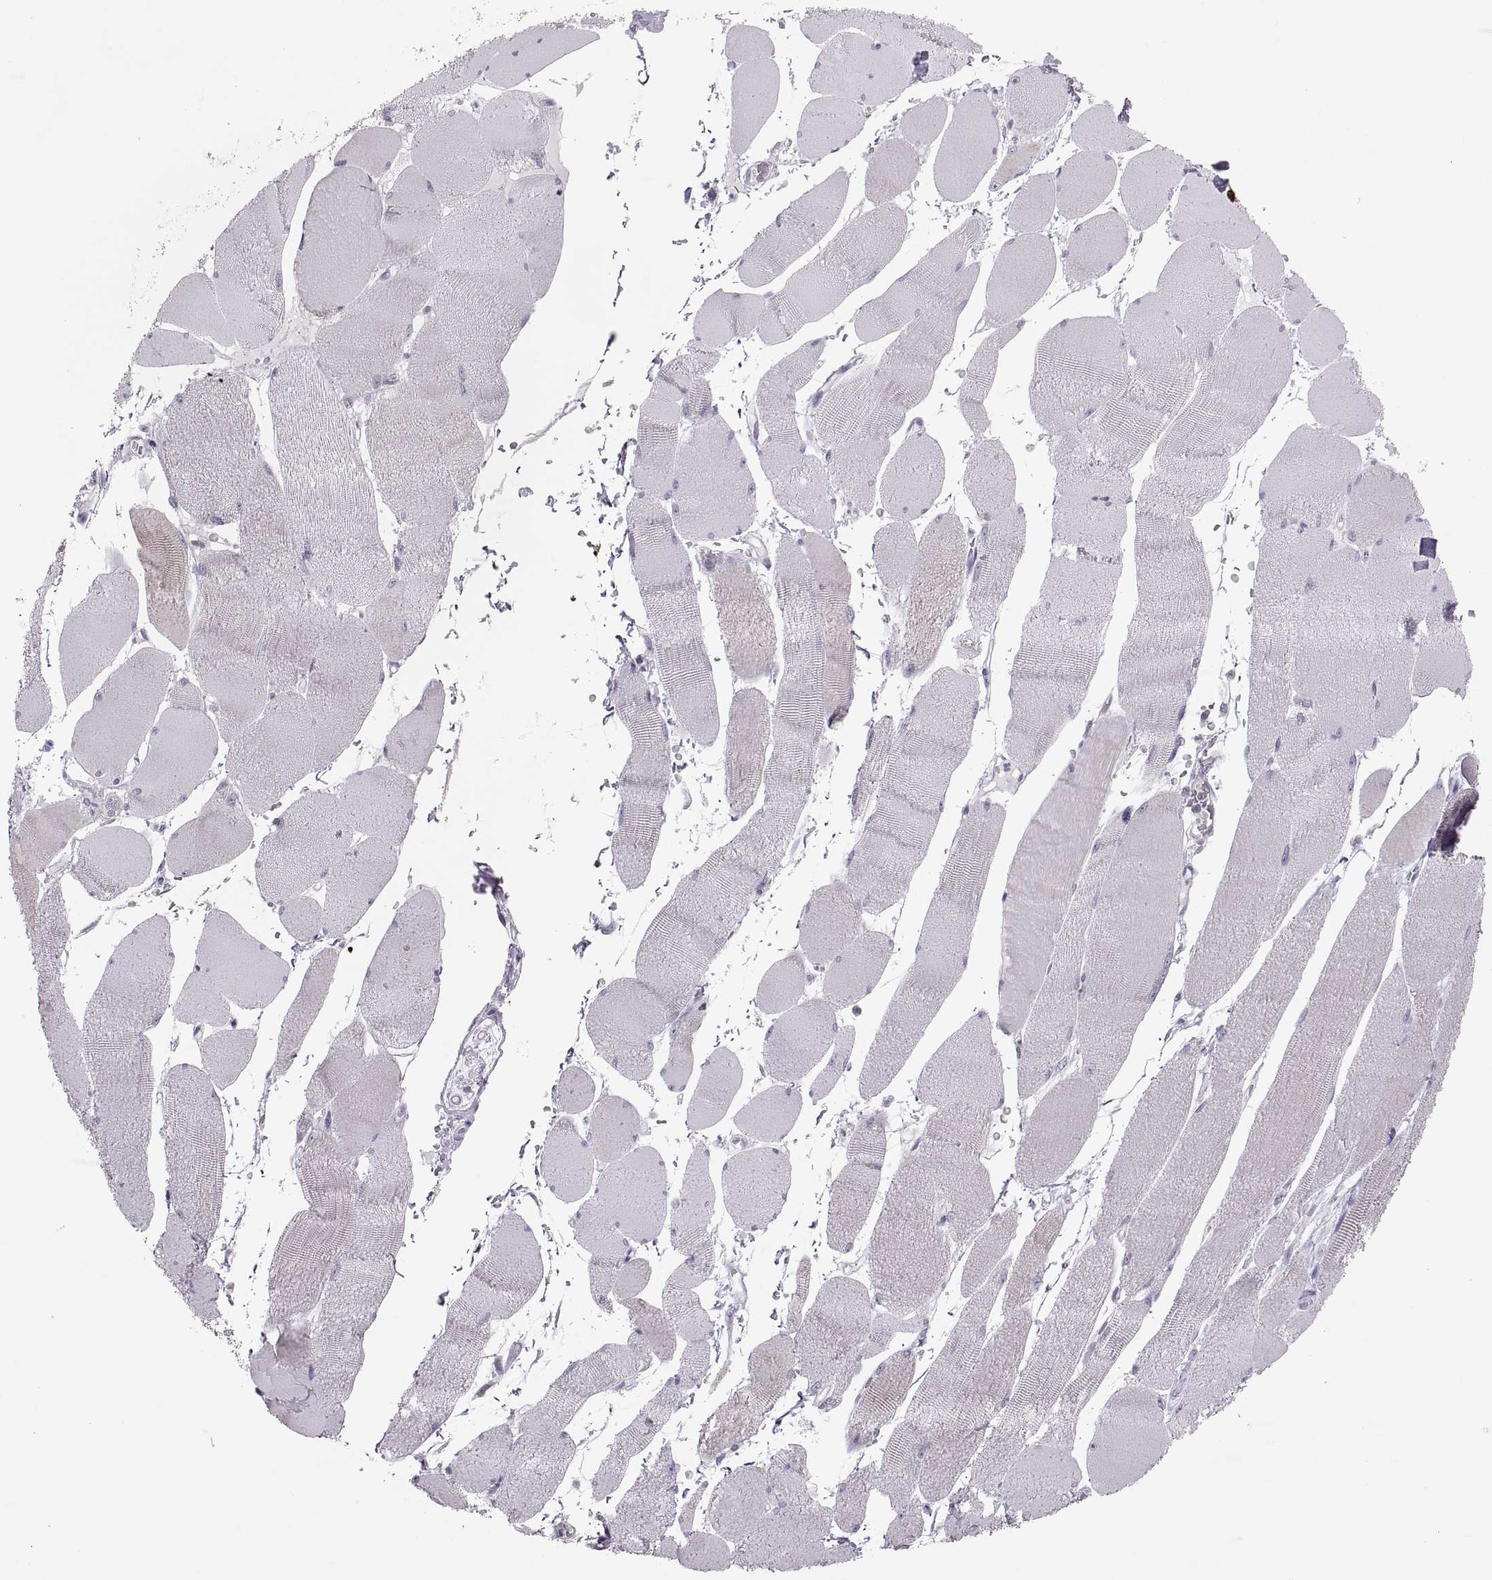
{"staining": {"intensity": "negative", "quantity": "none", "location": "none"}, "tissue": "skeletal muscle", "cell_type": "Myocytes", "image_type": "normal", "snomed": [{"axis": "morphology", "description": "Normal tissue, NOS"}, {"axis": "topography", "description": "Skeletal muscle"}], "caption": "A high-resolution histopathology image shows immunohistochemistry (IHC) staining of unremarkable skeletal muscle, which shows no significant expression in myocytes.", "gene": "ADH6", "patient": {"sex": "male", "age": 56}}